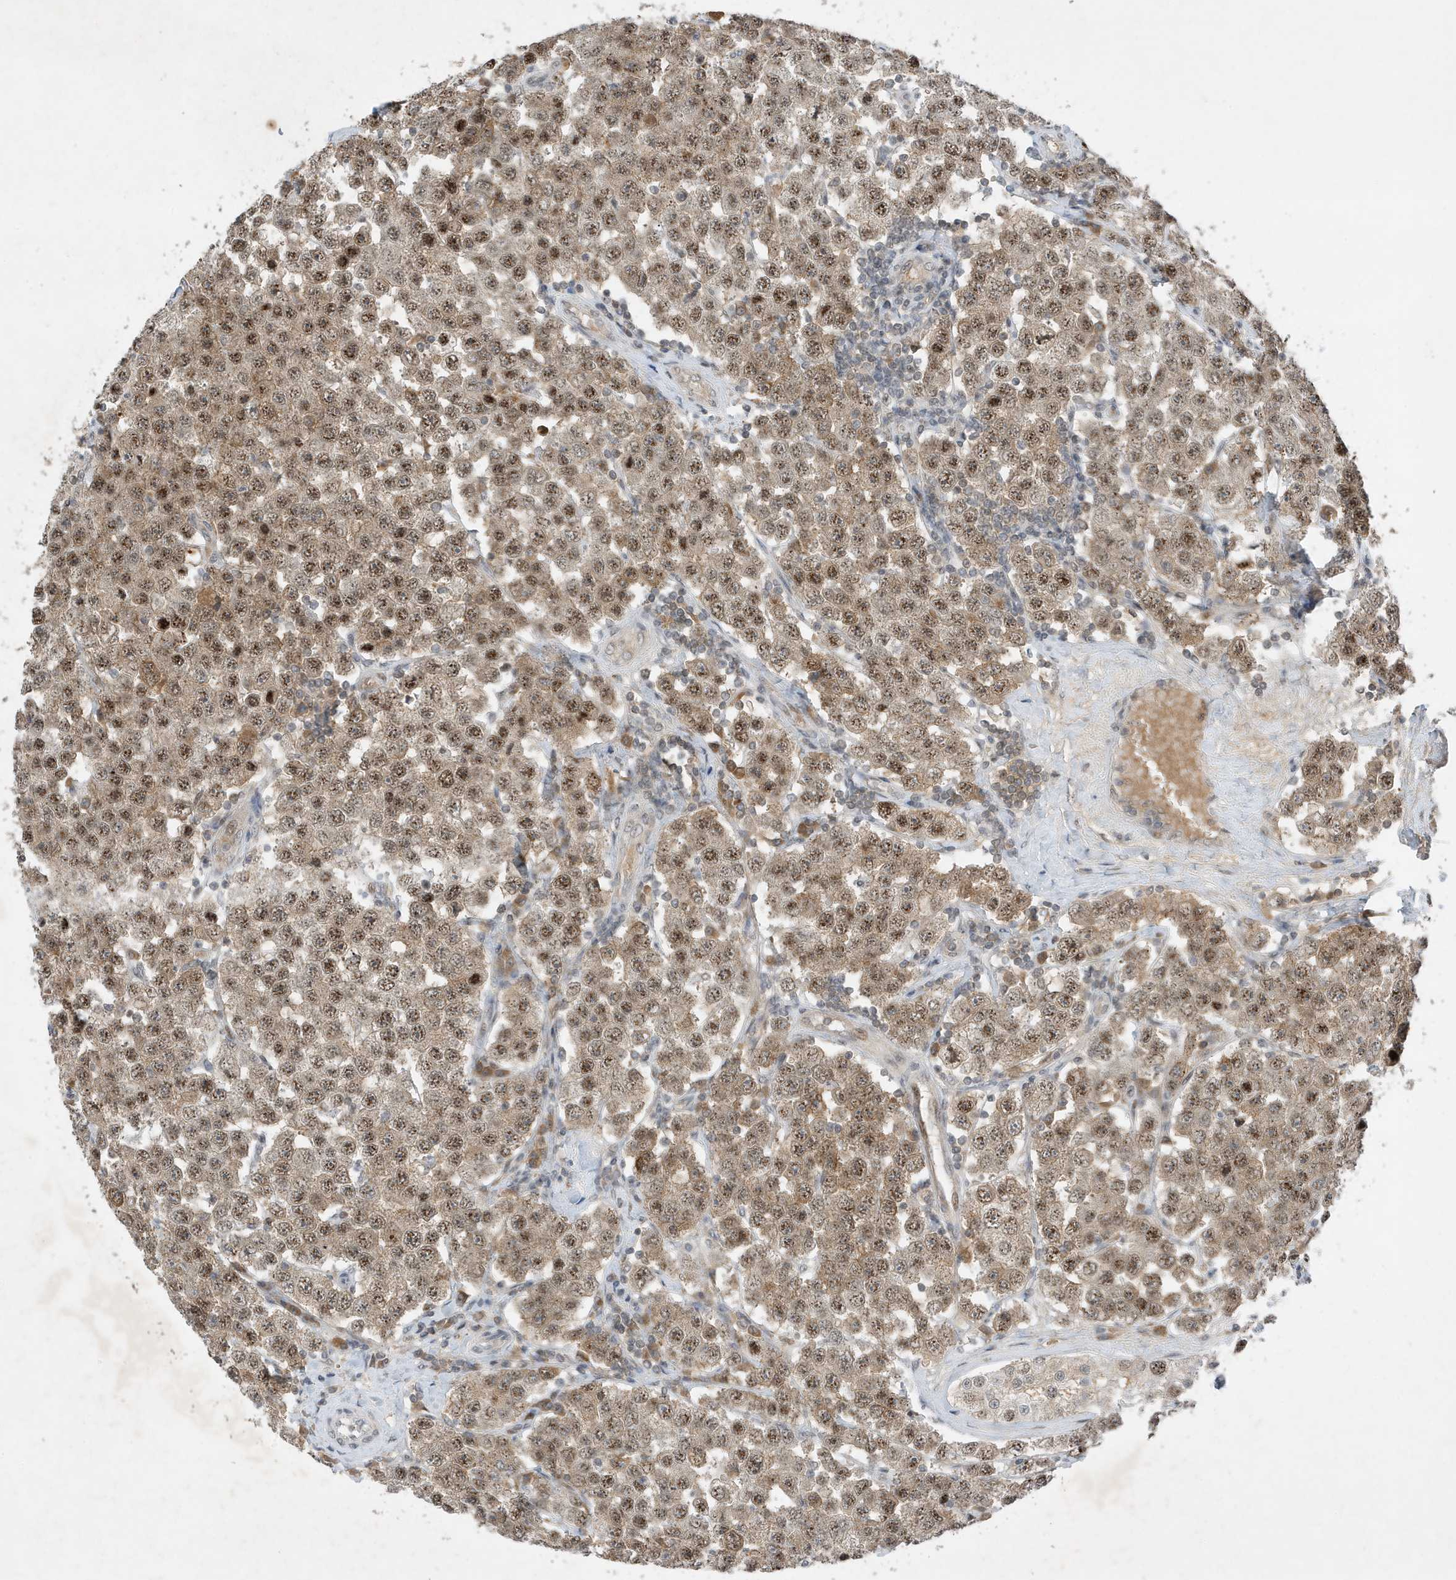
{"staining": {"intensity": "moderate", "quantity": ">75%", "location": "nuclear"}, "tissue": "testis cancer", "cell_type": "Tumor cells", "image_type": "cancer", "snomed": [{"axis": "morphology", "description": "Seminoma, NOS"}, {"axis": "topography", "description": "Testis"}], "caption": "Protein expression analysis of human testis cancer (seminoma) reveals moderate nuclear staining in about >75% of tumor cells.", "gene": "MAST3", "patient": {"sex": "male", "age": 28}}